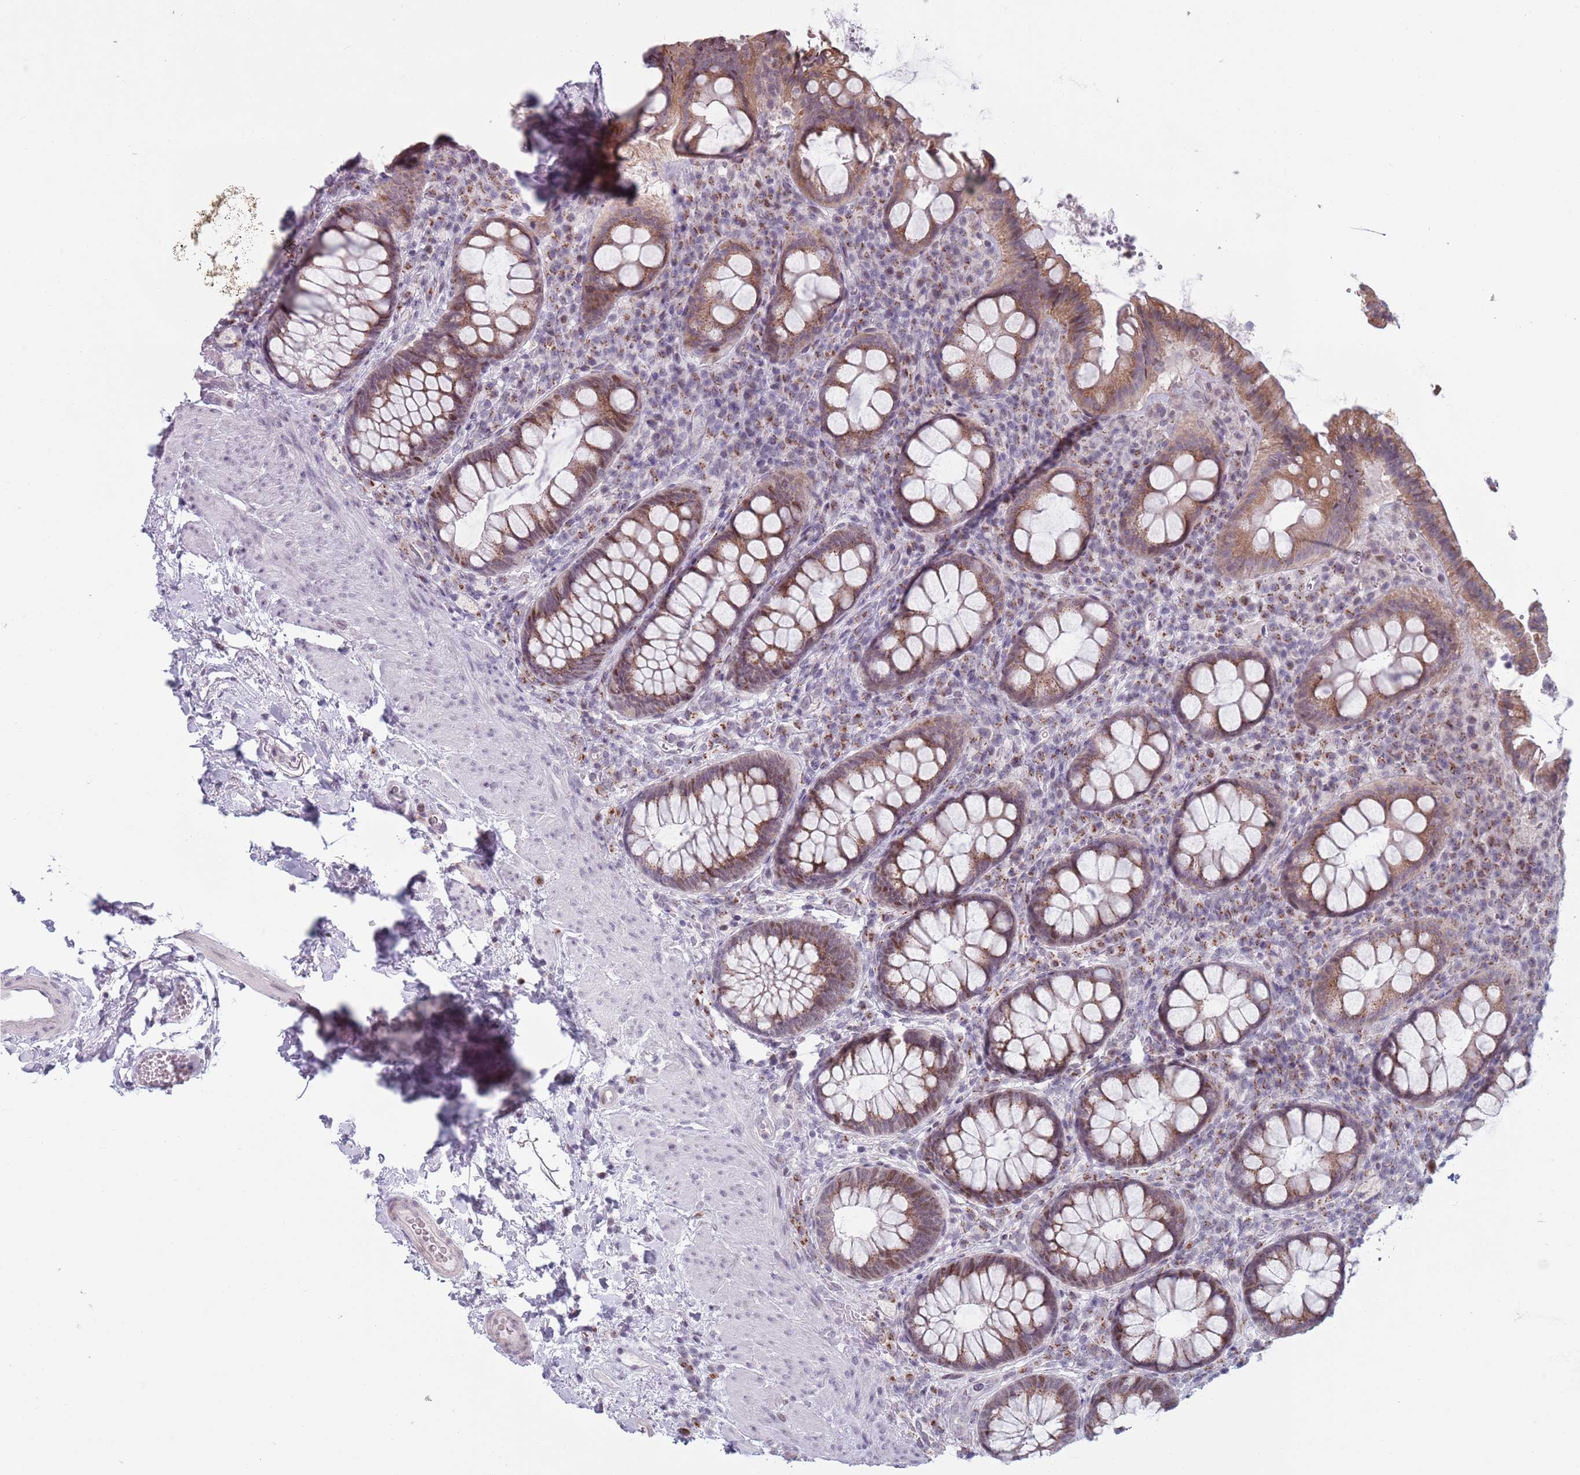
{"staining": {"intensity": "moderate", "quantity": ">75%", "location": "cytoplasmic/membranous,nuclear"}, "tissue": "rectum", "cell_type": "Glandular cells", "image_type": "normal", "snomed": [{"axis": "morphology", "description": "Normal tissue, NOS"}, {"axis": "topography", "description": "Rectum"}, {"axis": "topography", "description": "Peripheral nerve tissue"}], "caption": "An immunohistochemistry image of benign tissue is shown. Protein staining in brown highlights moderate cytoplasmic/membranous,nuclear positivity in rectum within glandular cells. (DAB (3,3'-diaminobenzidine) IHC with brightfield microscopy, high magnification).", "gene": "ZKSCAN2", "patient": {"sex": "female", "age": 69}}